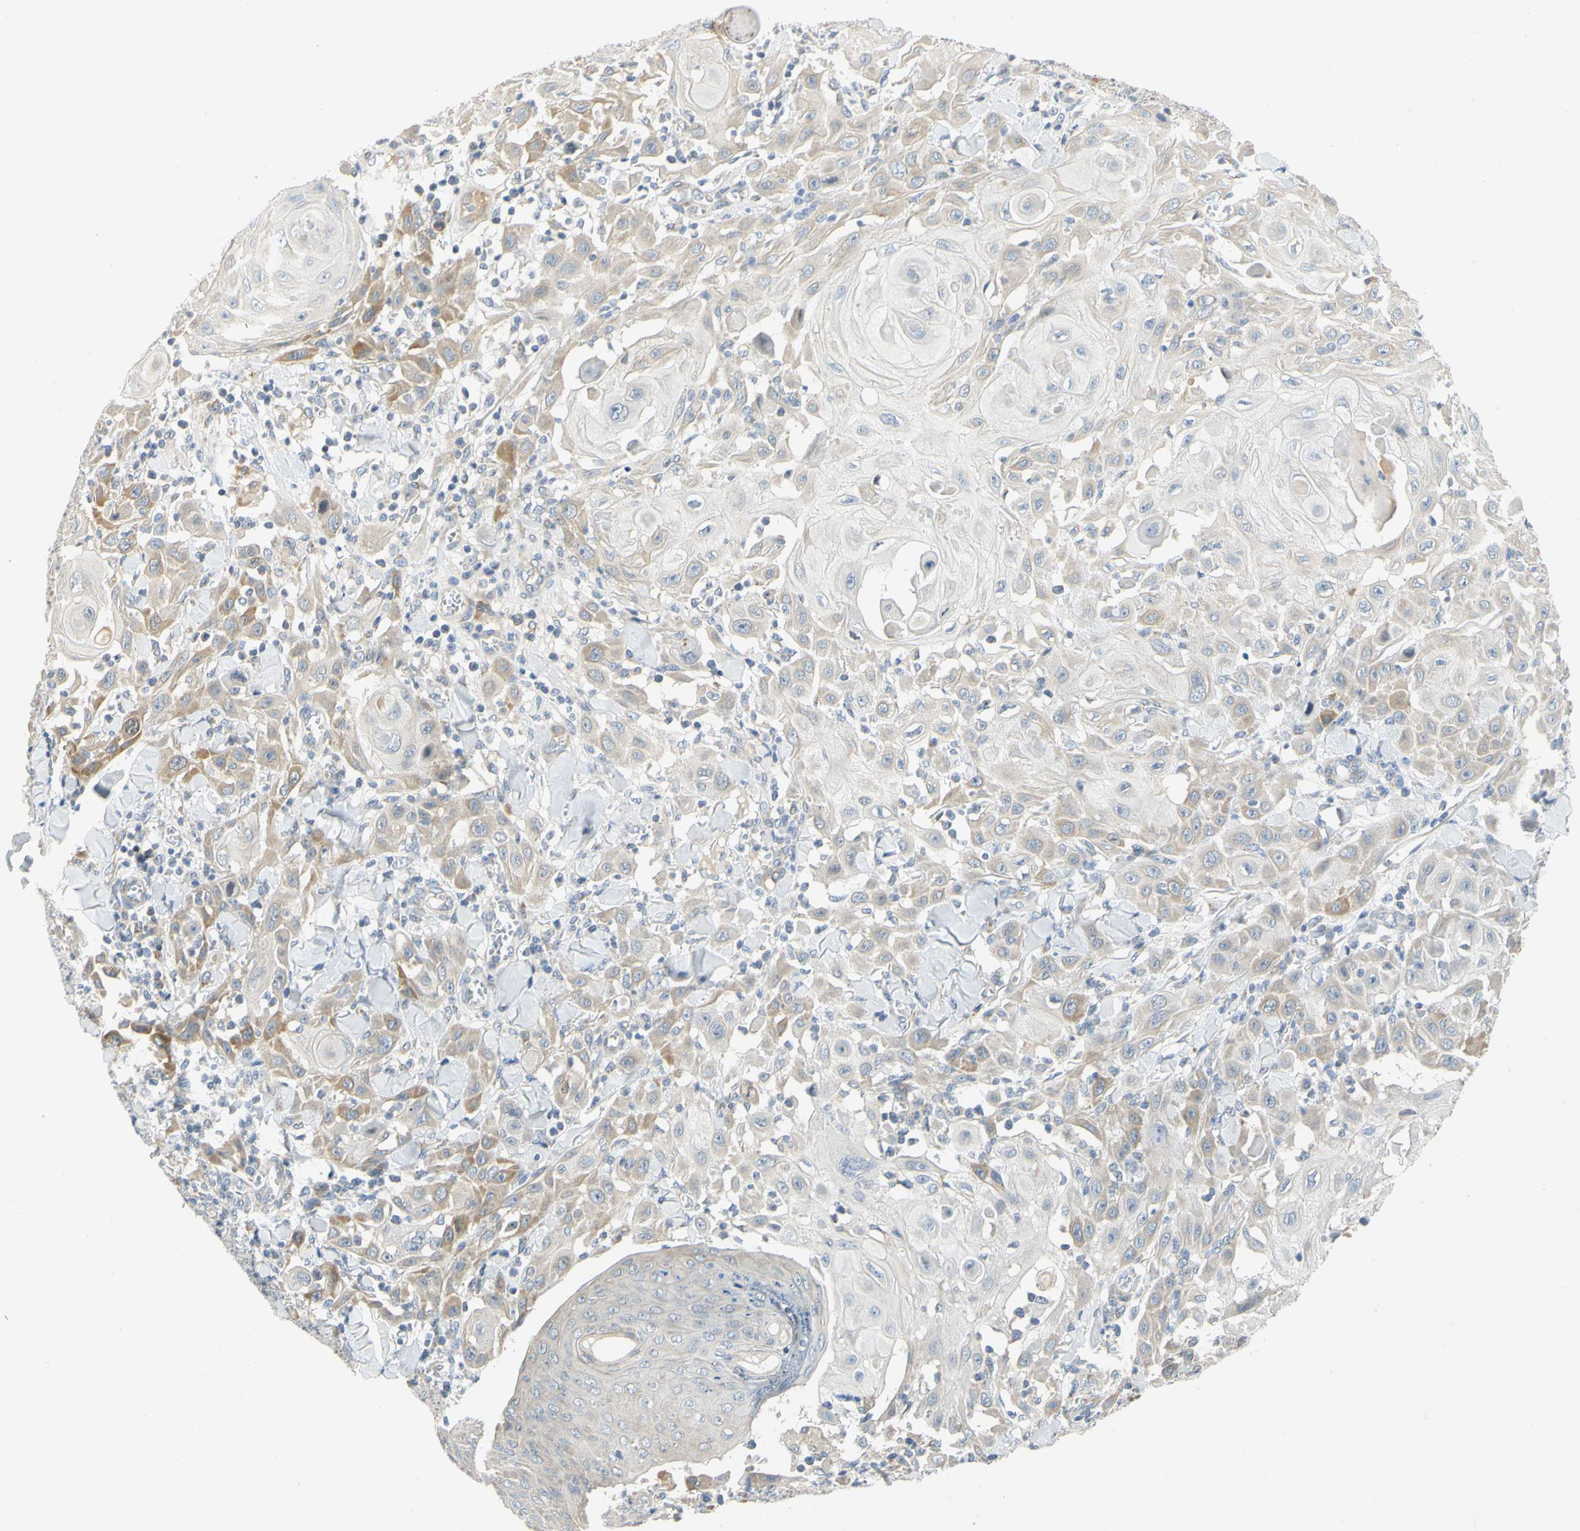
{"staining": {"intensity": "moderate", "quantity": "25%-75%", "location": "cytoplasmic/membranous"}, "tissue": "skin cancer", "cell_type": "Tumor cells", "image_type": "cancer", "snomed": [{"axis": "morphology", "description": "Squamous cell carcinoma, NOS"}, {"axis": "topography", "description": "Skin"}], "caption": "Protein positivity by immunohistochemistry shows moderate cytoplasmic/membranous expression in approximately 25%-75% of tumor cells in squamous cell carcinoma (skin).", "gene": "CCNB2", "patient": {"sex": "male", "age": 24}}